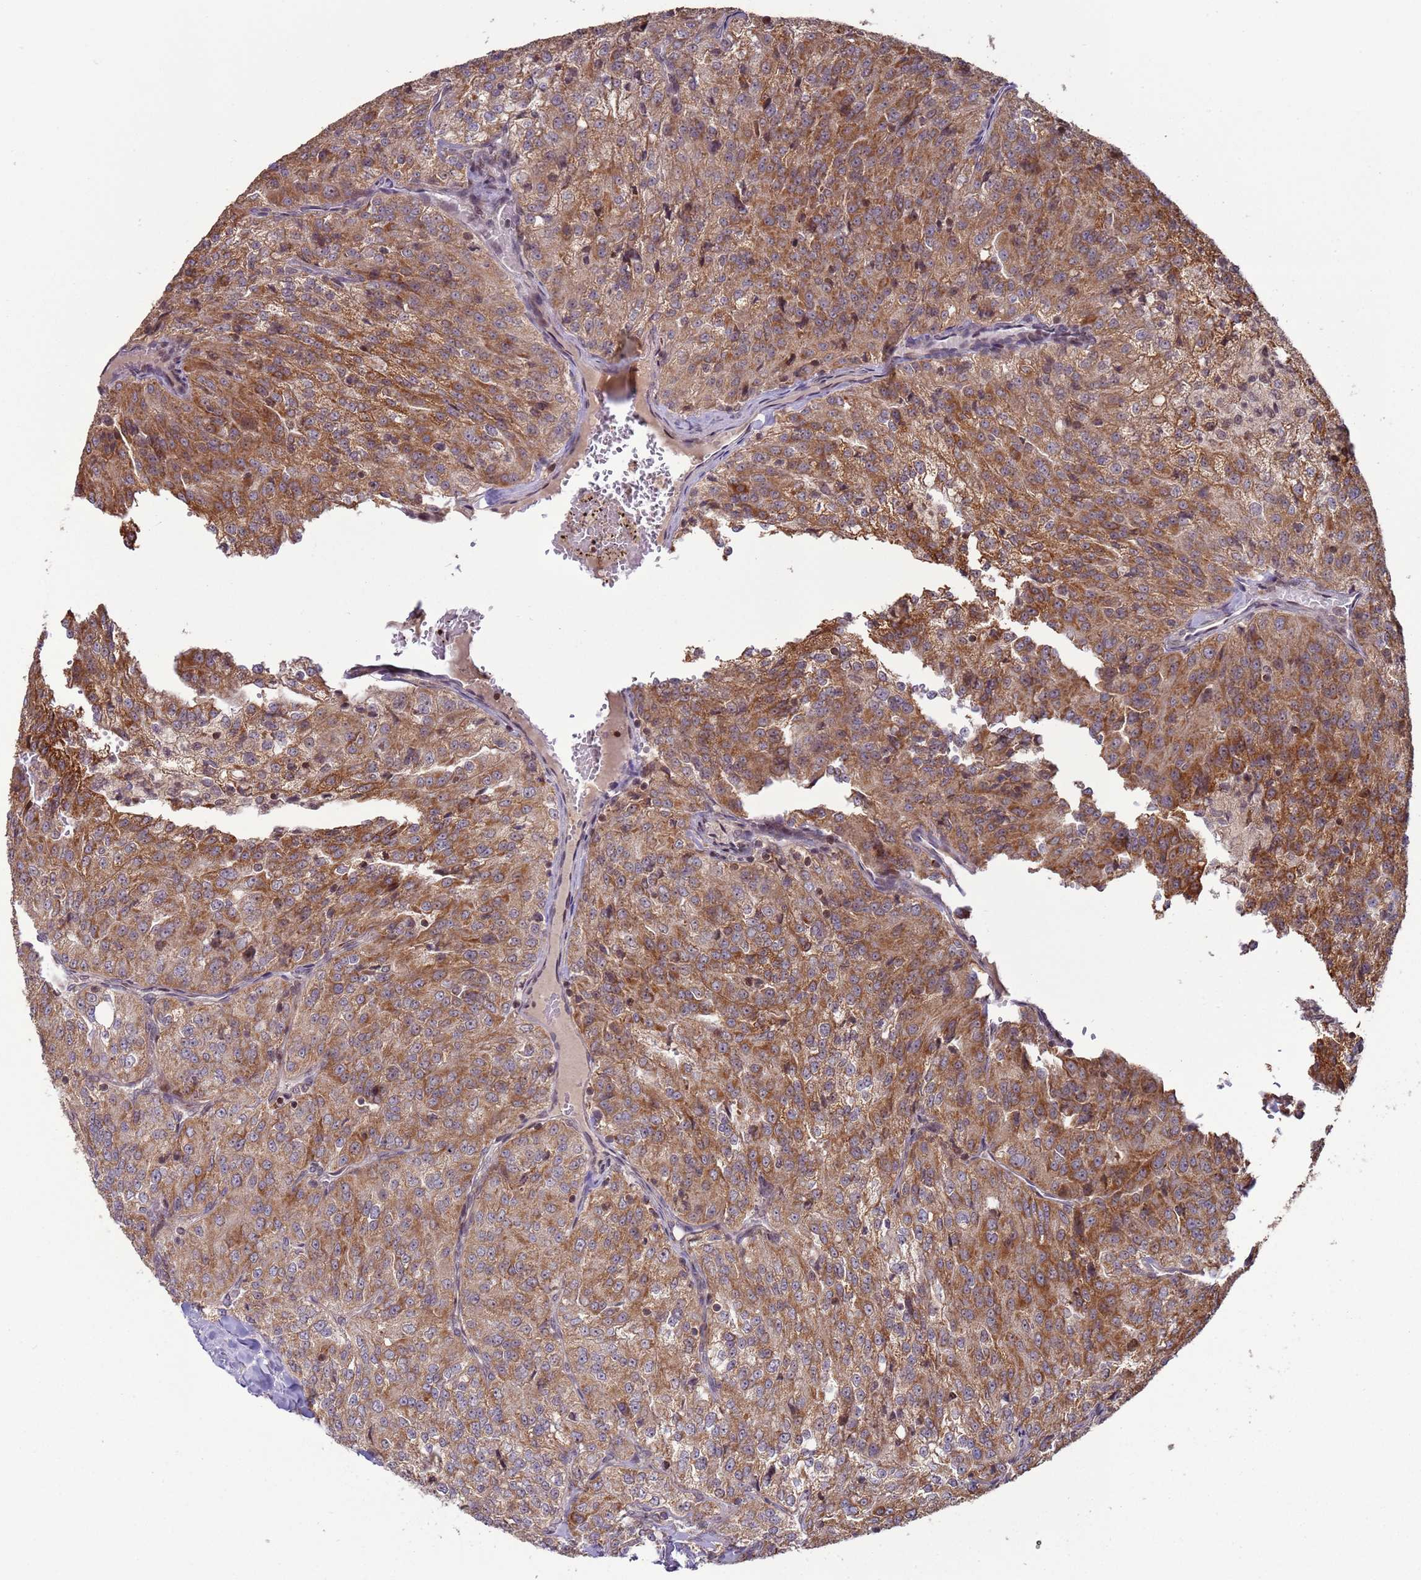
{"staining": {"intensity": "moderate", "quantity": ">75%", "location": "cytoplasmic/membranous"}, "tissue": "renal cancer", "cell_type": "Tumor cells", "image_type": "cancer", "snomed": [{"axis": "morphology", "description": "Adenocarcinoma, NOS"}, {"axis": "topography", "description": "Kidney"}], "caption": "Renal adenocarcinoma stained with DAB immunohistochemistry (IHC) displays medium levels of moderate cytoplasmic/membranous positivity in about >75% of tumor cells.", "gene": "RCOR2", "patient": {"sex": "female", "age": 63}}